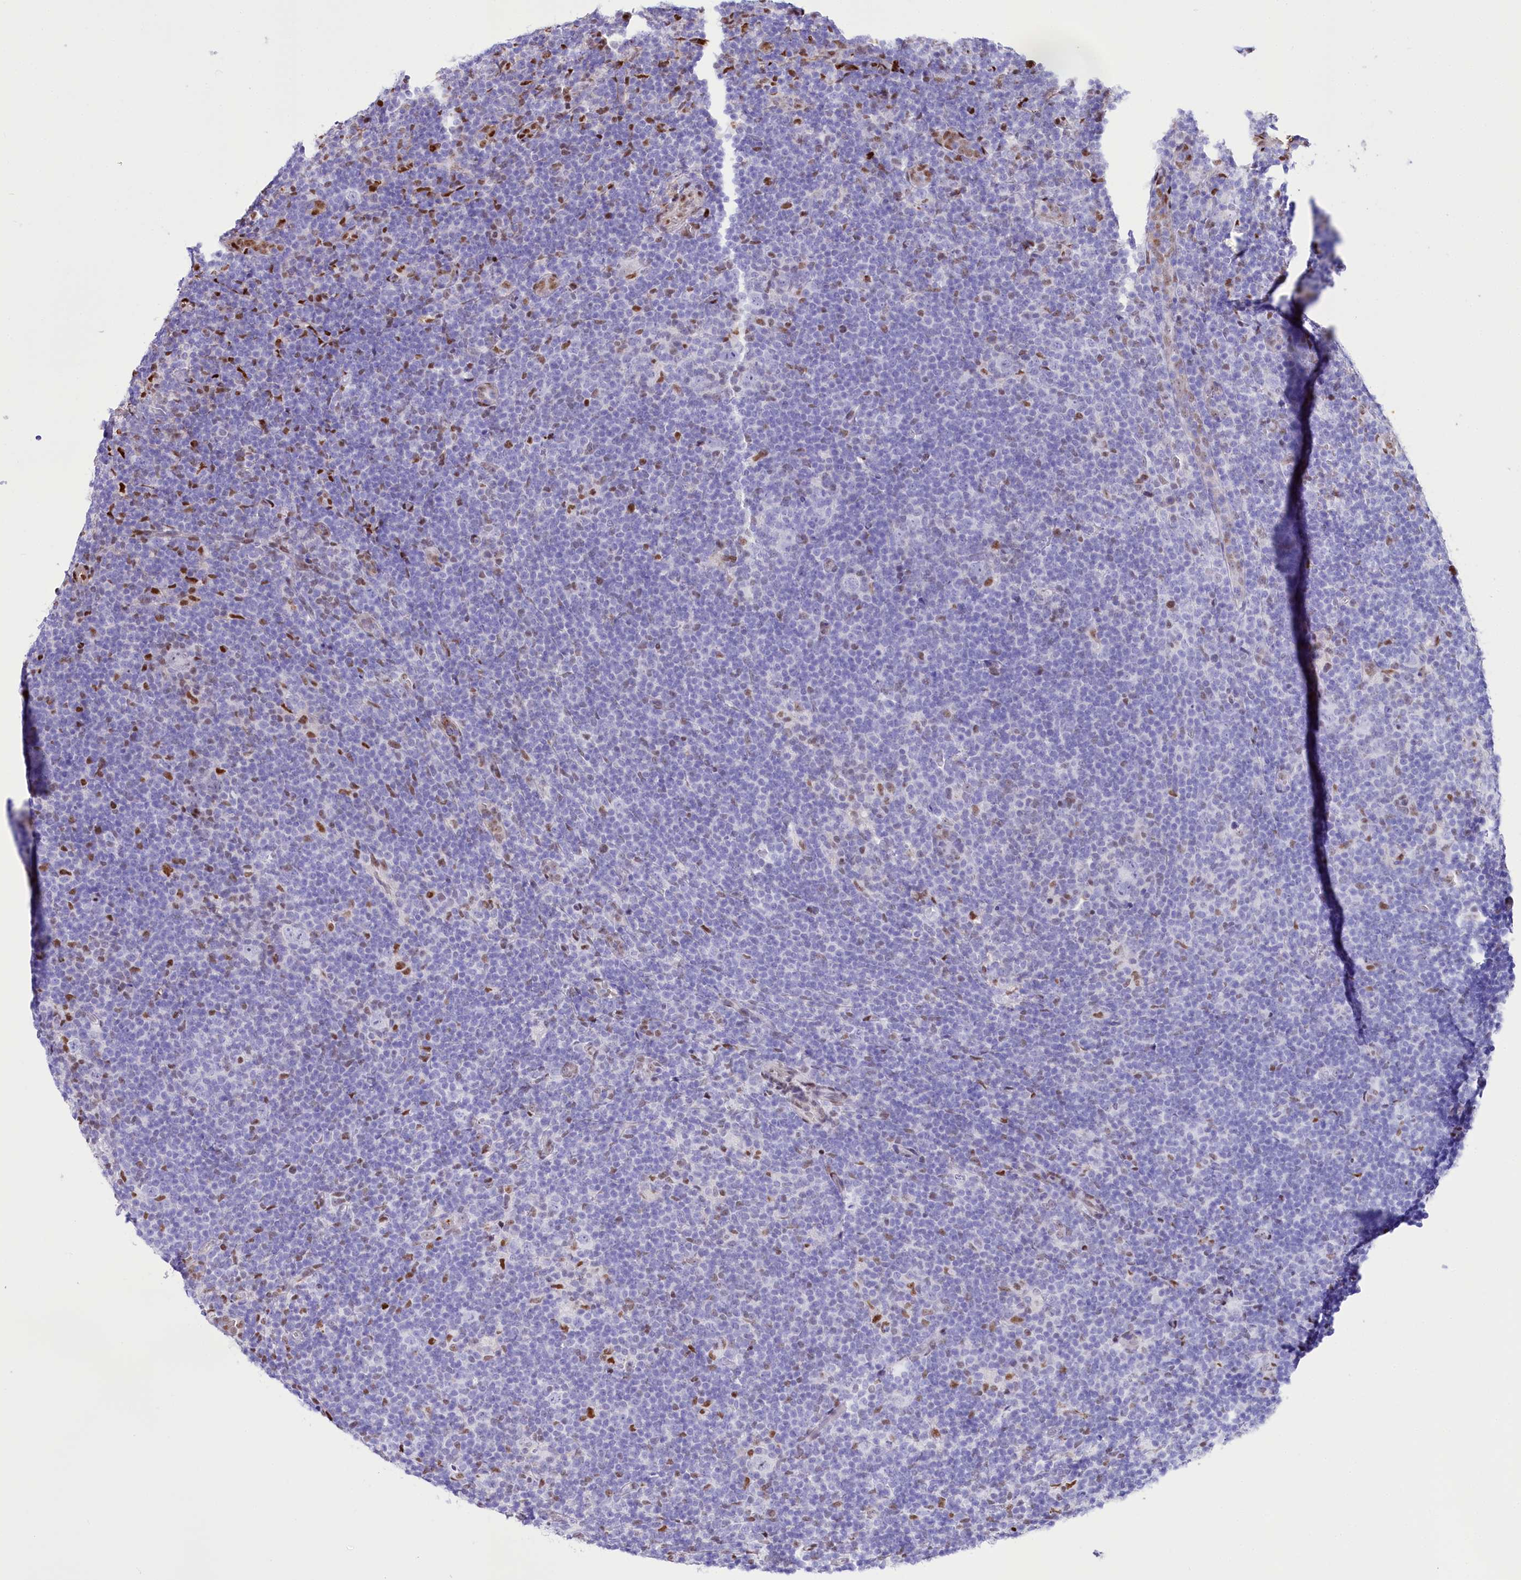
{"staining": {"intensity": "negative", "quantity": "none", "location": "none"}, "tissue": "lymphoma", "cell_type": "Tumor cells", "image_type": "cancer", "snomed": [{"axis": "morphology", "description": "Hodgkin's disease, NOS"}, {"axis": "topography", "description": "Lymph node"}], "caption": "Lymphoma was stained to show a protein in brown. There is no significant staining in tumor cells. (DAB immunohistochemistry with hematoxylin counter stain).", "gene": "PTMS", "patient": {"sex": "female", "age": 57}}